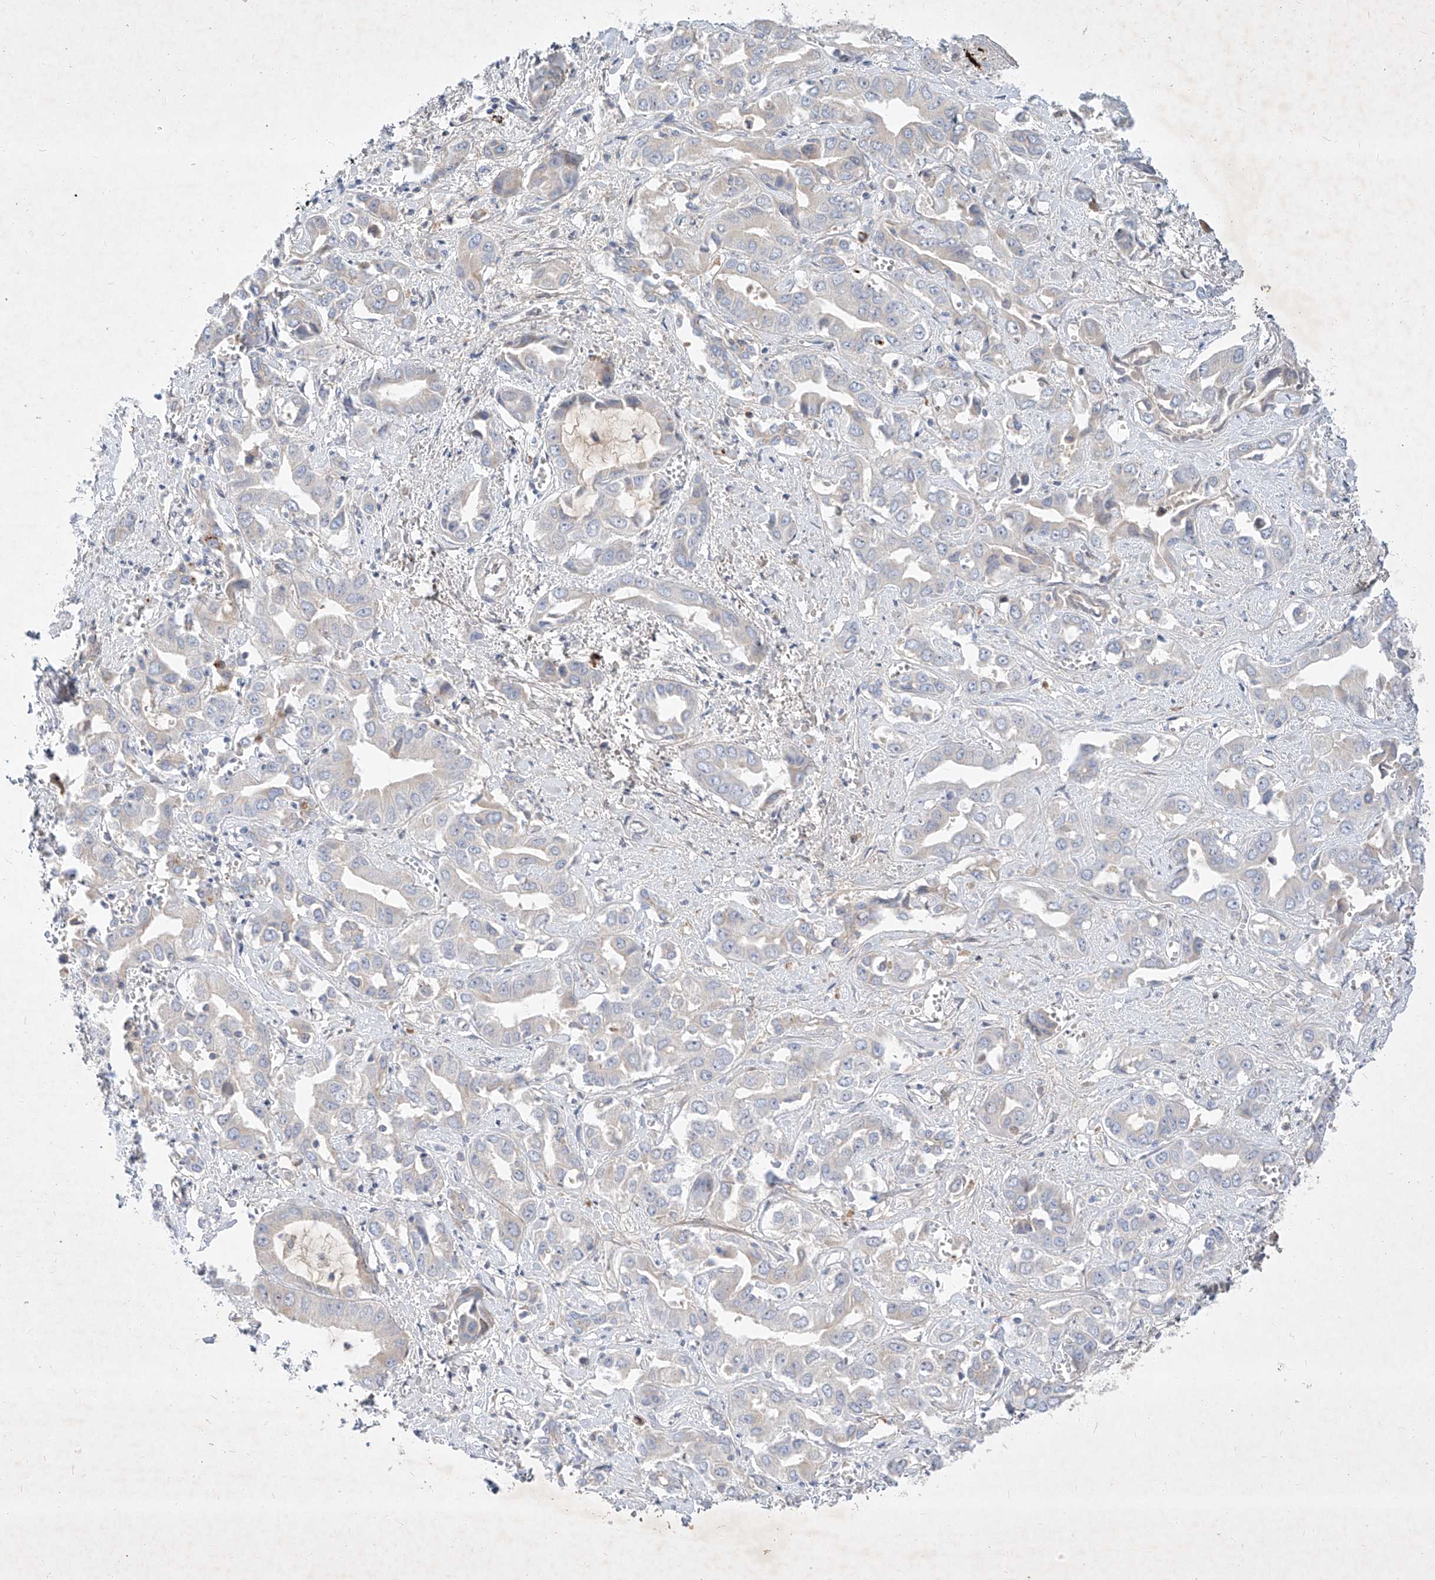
{"staining": {"intensity": "negative", "quantity": "none", "location": "none"}, "tissue": "liver cancer", "cell_type": "Tumor cells", "image_type": "cancer", "snomed": [{"axis": "morphology", "description": "Cholangiocarcinoma"}, {"axis": "topography", "description": "Liver"}], "caption": "Tumor cells are negative for protein expression in human liver cholangiocarcinoma.", "gene": "OSGEPL1", "patient": {"sex": "female", "age": 52}}